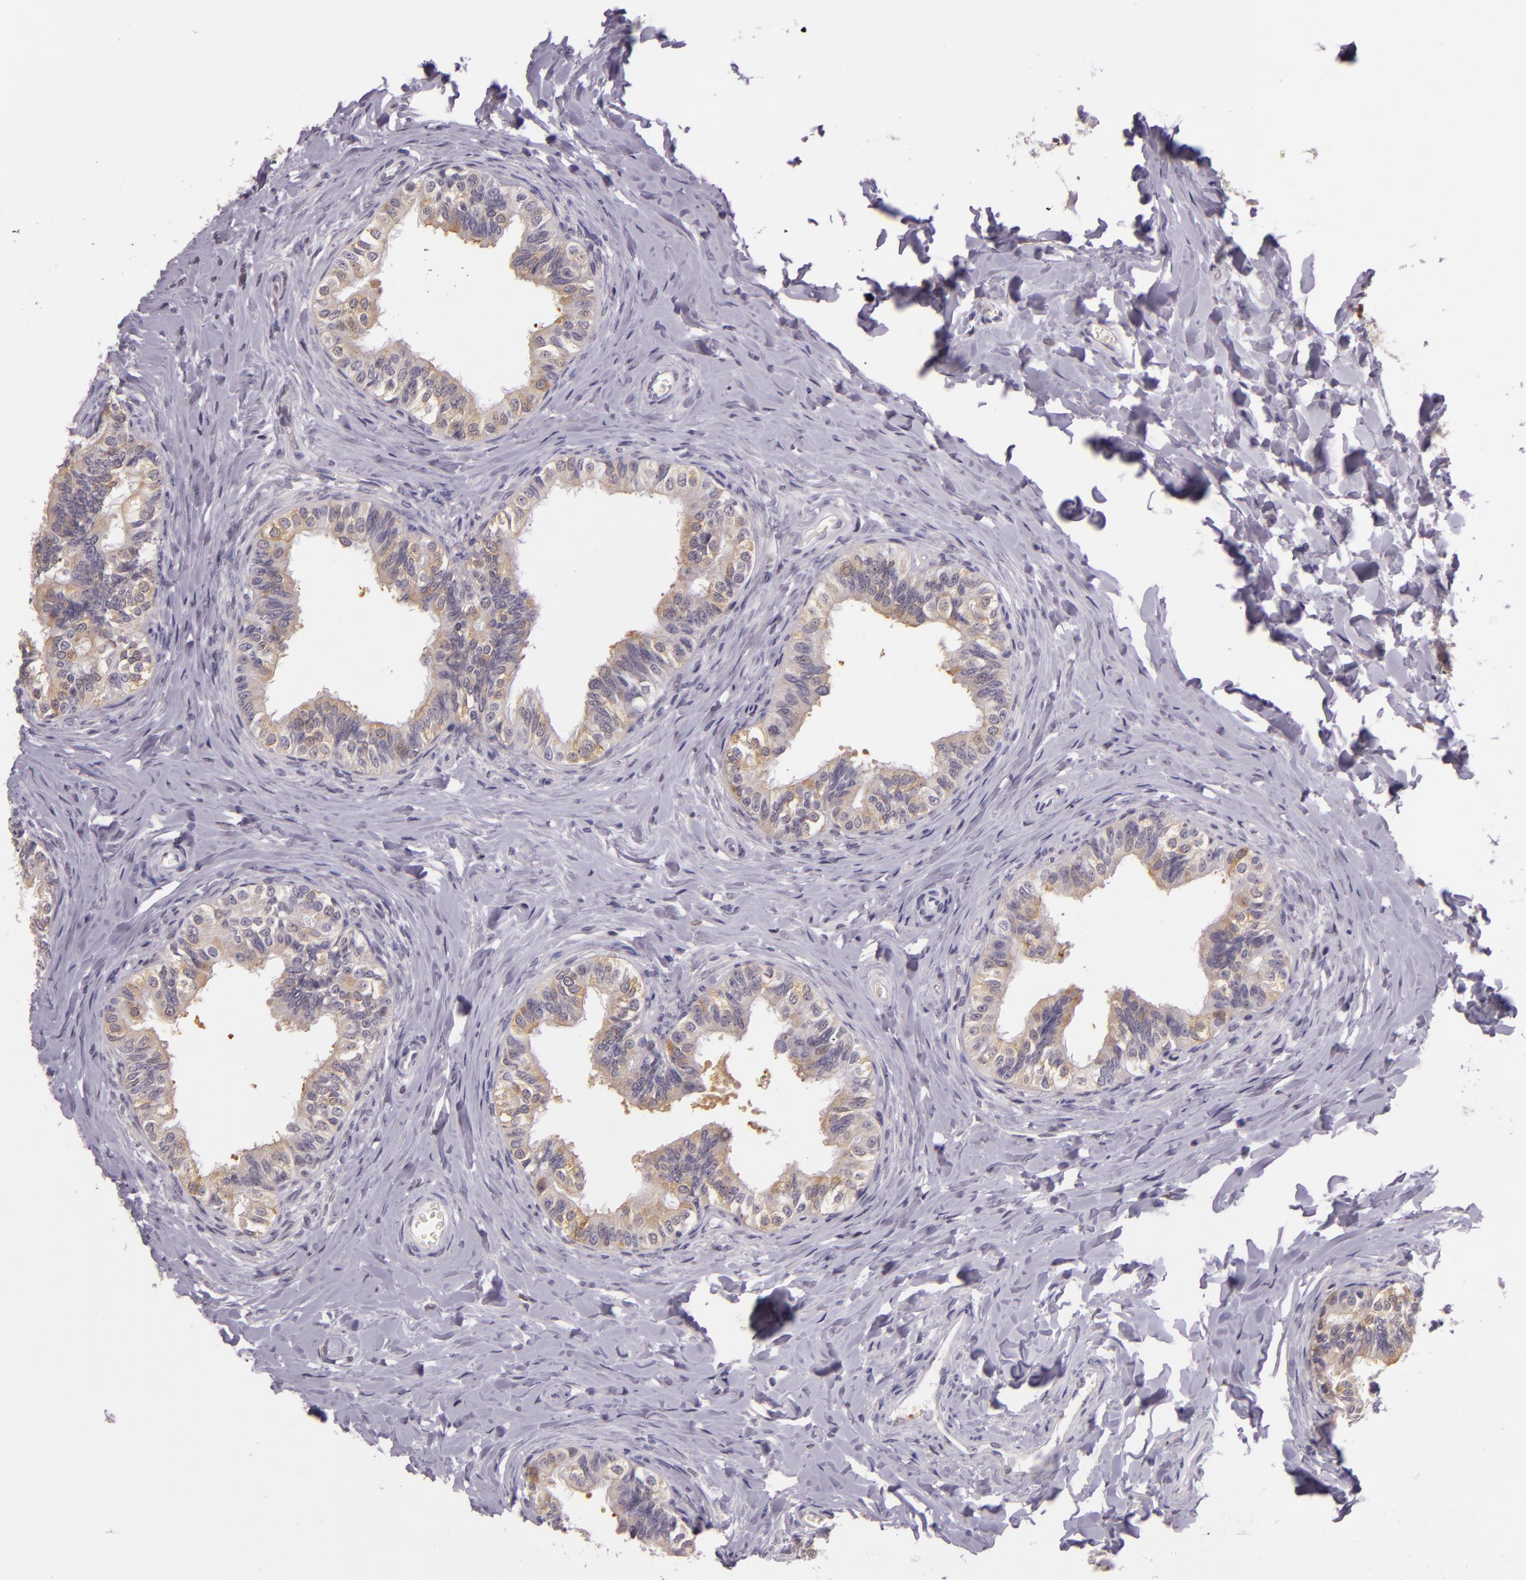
{"staining": {"intensity": "weak", "quantity": "25%-75%", "location": "cytoplasmic/membranous"}, "tissue": "epididymis", "cell_type": "Glandular cells", "image_type": "normal", "snomed": [{"axis": "morphology", "description": "Normal tissue, NOS"}, {"axis": "topography", "description": "Soft tissue"}, {"axis": "topography", "description": "Epididymis"}], "caption": "Epididymis was stained to show a protein in brown. There is low levels of weak cytoplasmic/membranous positivity in approximately 25%-75% of glandular cells.", "gene": "HSPA8", "patient": {"sex": "male", "age": 26}}